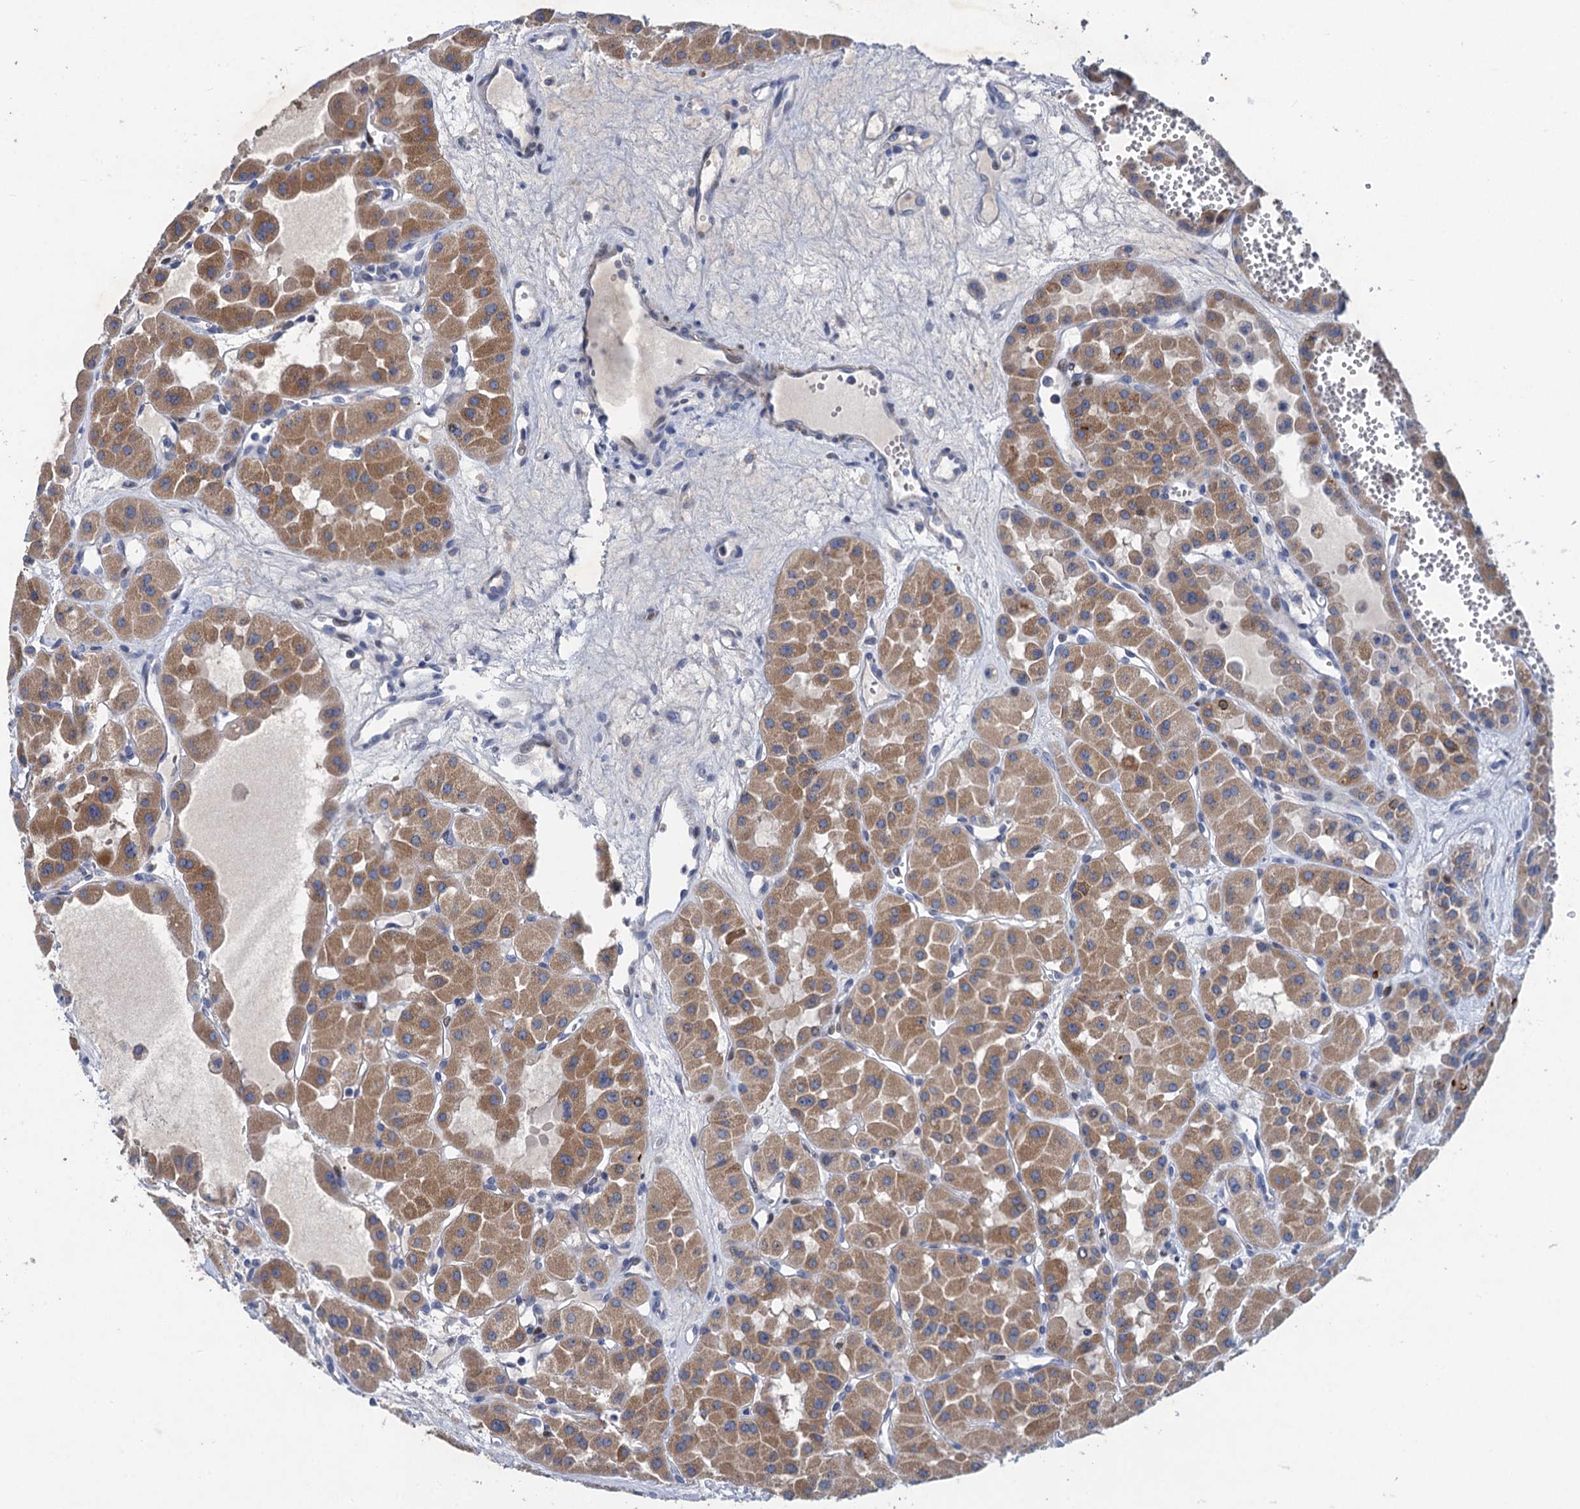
{"staining": {"intensity": "moderate", "quantity": ">75%", "location": "cytoplasmic/membranous"}, "tissue": "renal cancer", "cell_type": "Tumor cells", "image_type": "cancer", "snomed": [{"axis": "morphology", "description": "Carcinoma, NOS"}, {"axis": "topography", "description": "Kidney"}], "caption": "Protein analysis of renal carcinoma tissue demonstrates moderate cytoplasmic/membranous positivity in about >75% of tumor cells. The protein of interest is stained brown, and the nuclei are stained in blue (DAB IHC with brightfield microscopy, high magnification).", "gene": "ESYT3", "patient": {"sex": "female", "age": 75}}